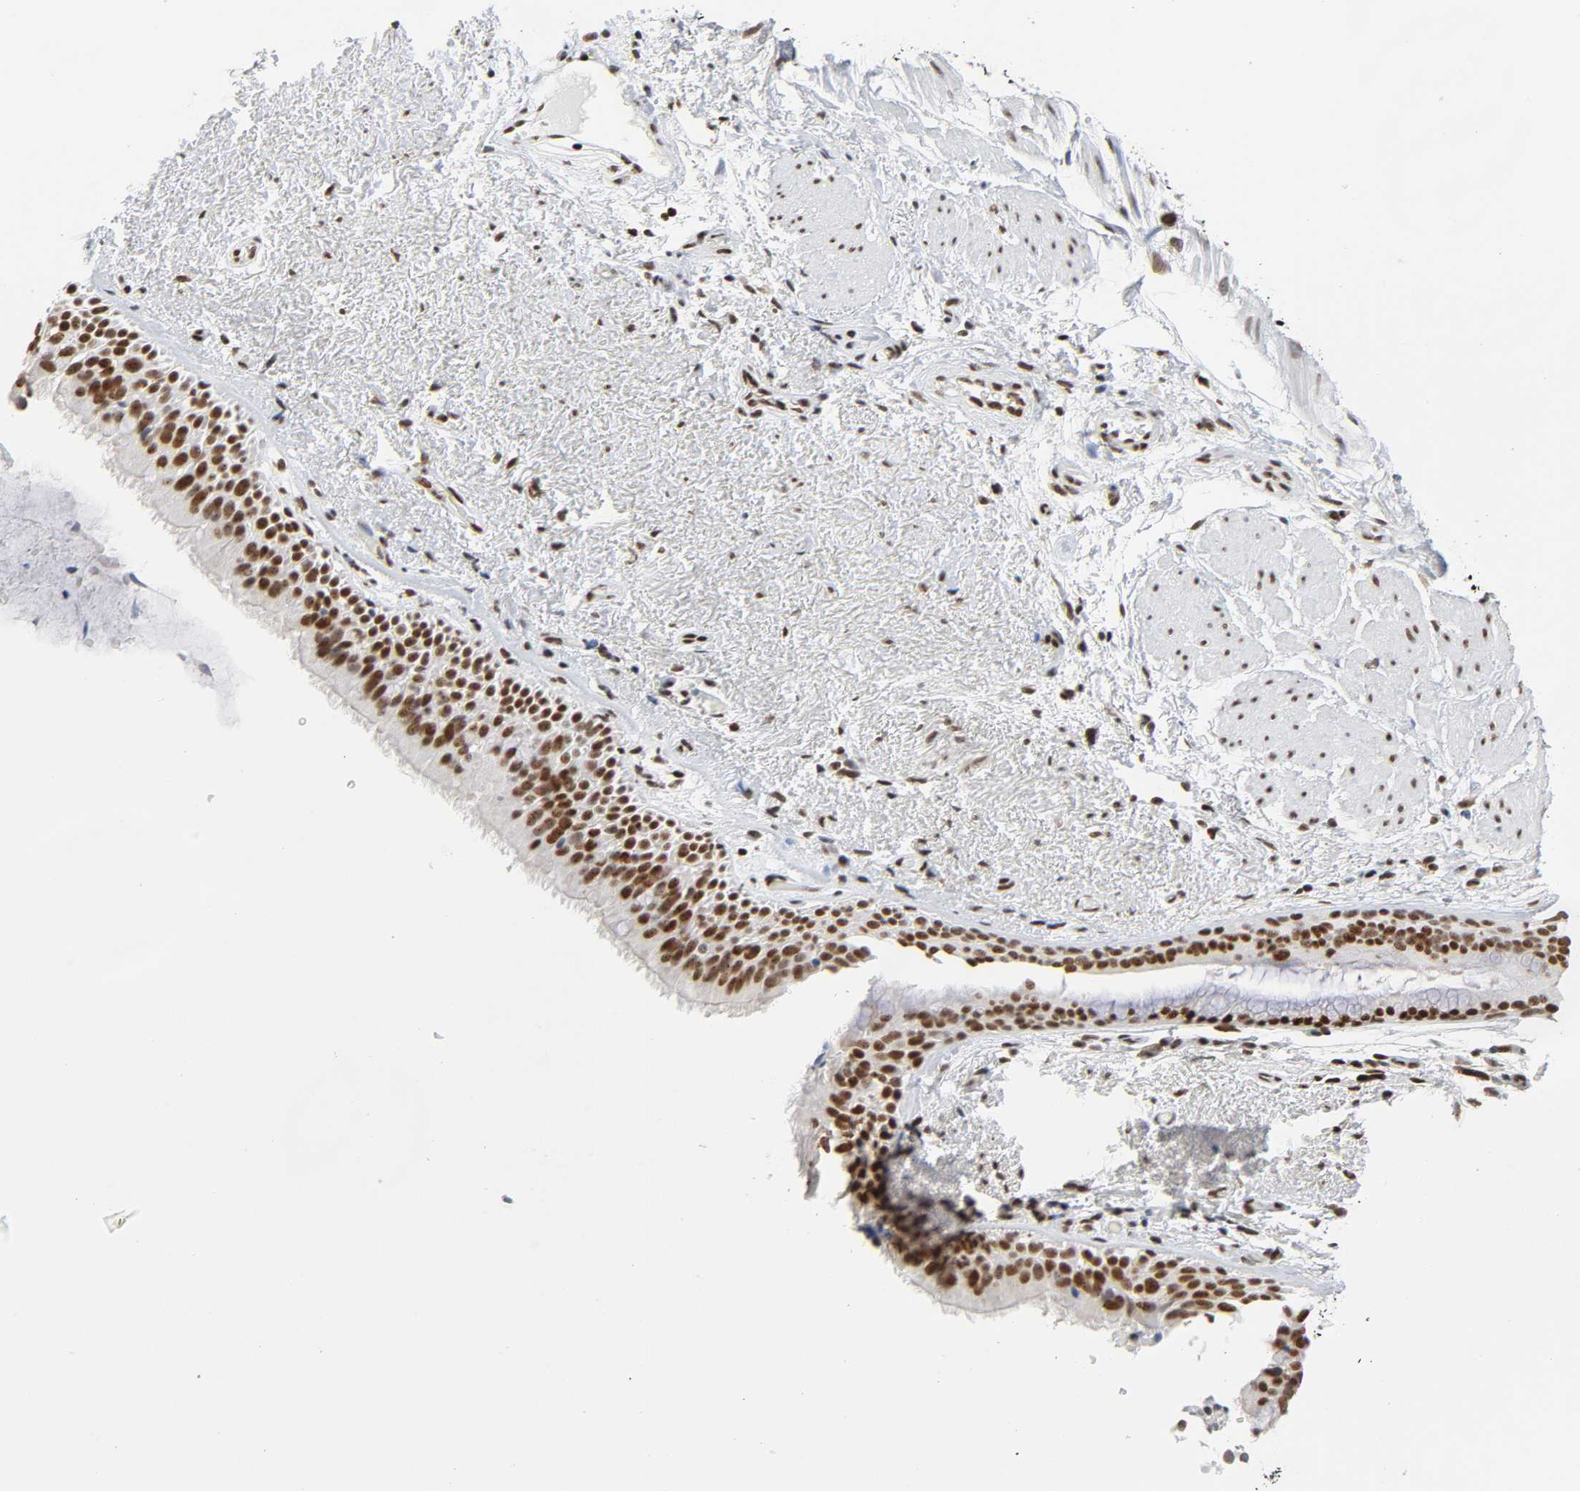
{"staining": {"intensity": "strong", "quantity": ">75%", "location": "nuclear"}, "tissue": "bronchus", "cell_type": "Respiratory epithelial cells", "image_type": "normal", "snomed": [{"axis": "morphology", "description": "Normal tissue, NOS"}, {"axis": "topography", "description": "Bronchus"}], "caption": "A high-resolution histopathology image shows immunohistochemistry staining of benign bronchus, which displays strong nuclear expression in approximately >75% of respiratory epithelial cells.", "gene": "SUMO1", "patient": {"sex": "female", "age": 54}}